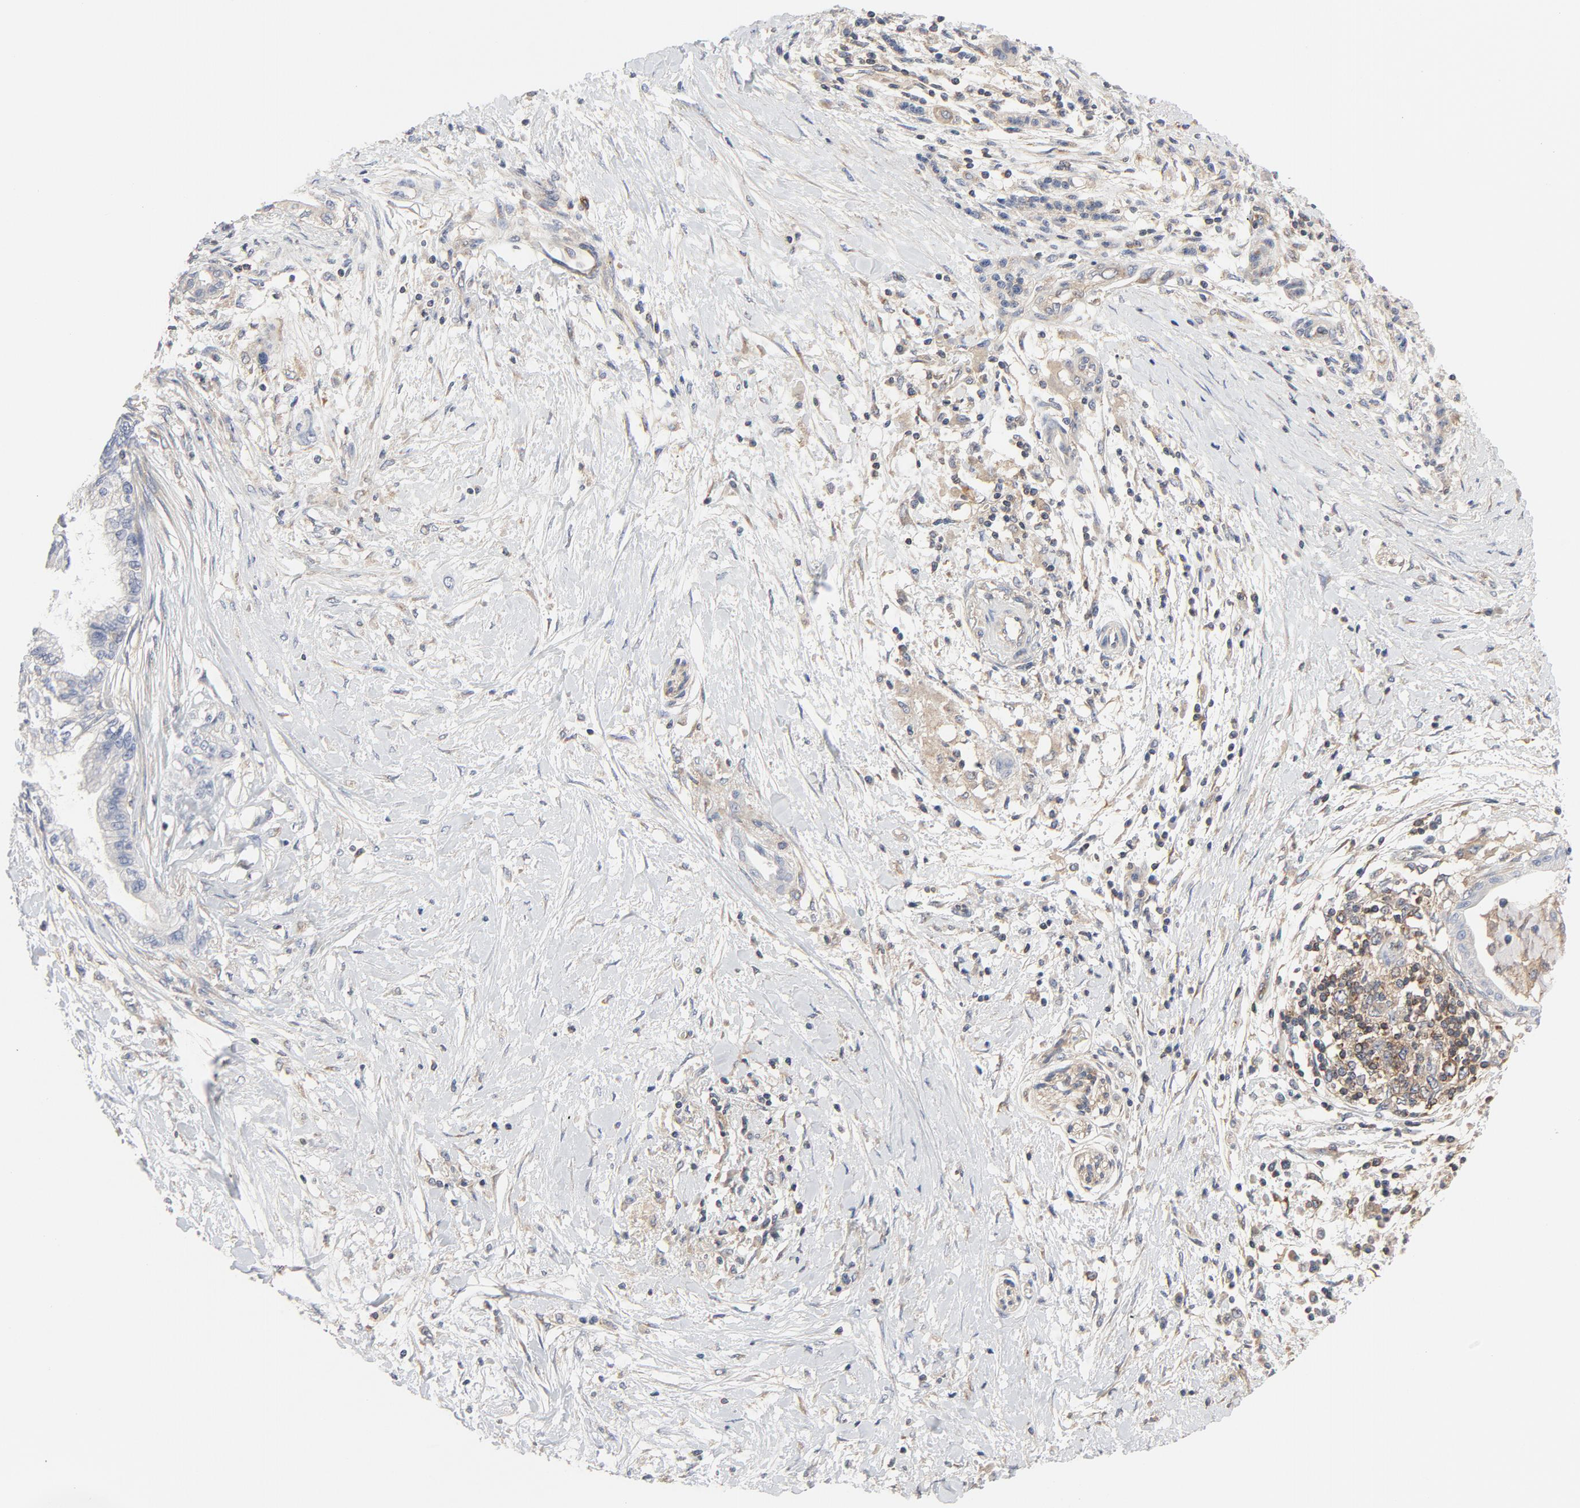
{"staining": {"intensity": "weak", "quantity": "<25%", "location": "cytoplasmic/membranous"}, "tissue": "pancreatic cancer", "cell_type": "Tumor cells", "image_type": "cancer", "snomed": [{"axis": "morphology", "description": "Adenocarcinoma, NOS"}, {"axis": "topography", "description": "Pancreas"}], "caption": "This histopathology image is of pancreatic cancer (adenocarcinoma) stained with immunohistochemistry to label a protein in brown with the nuclei are counter-stained blue. There is no staining in tumor cells. Nuclei are stained in blue.", "gene": "RABEP1", "patient": {"sex": "female", "age": 64}}